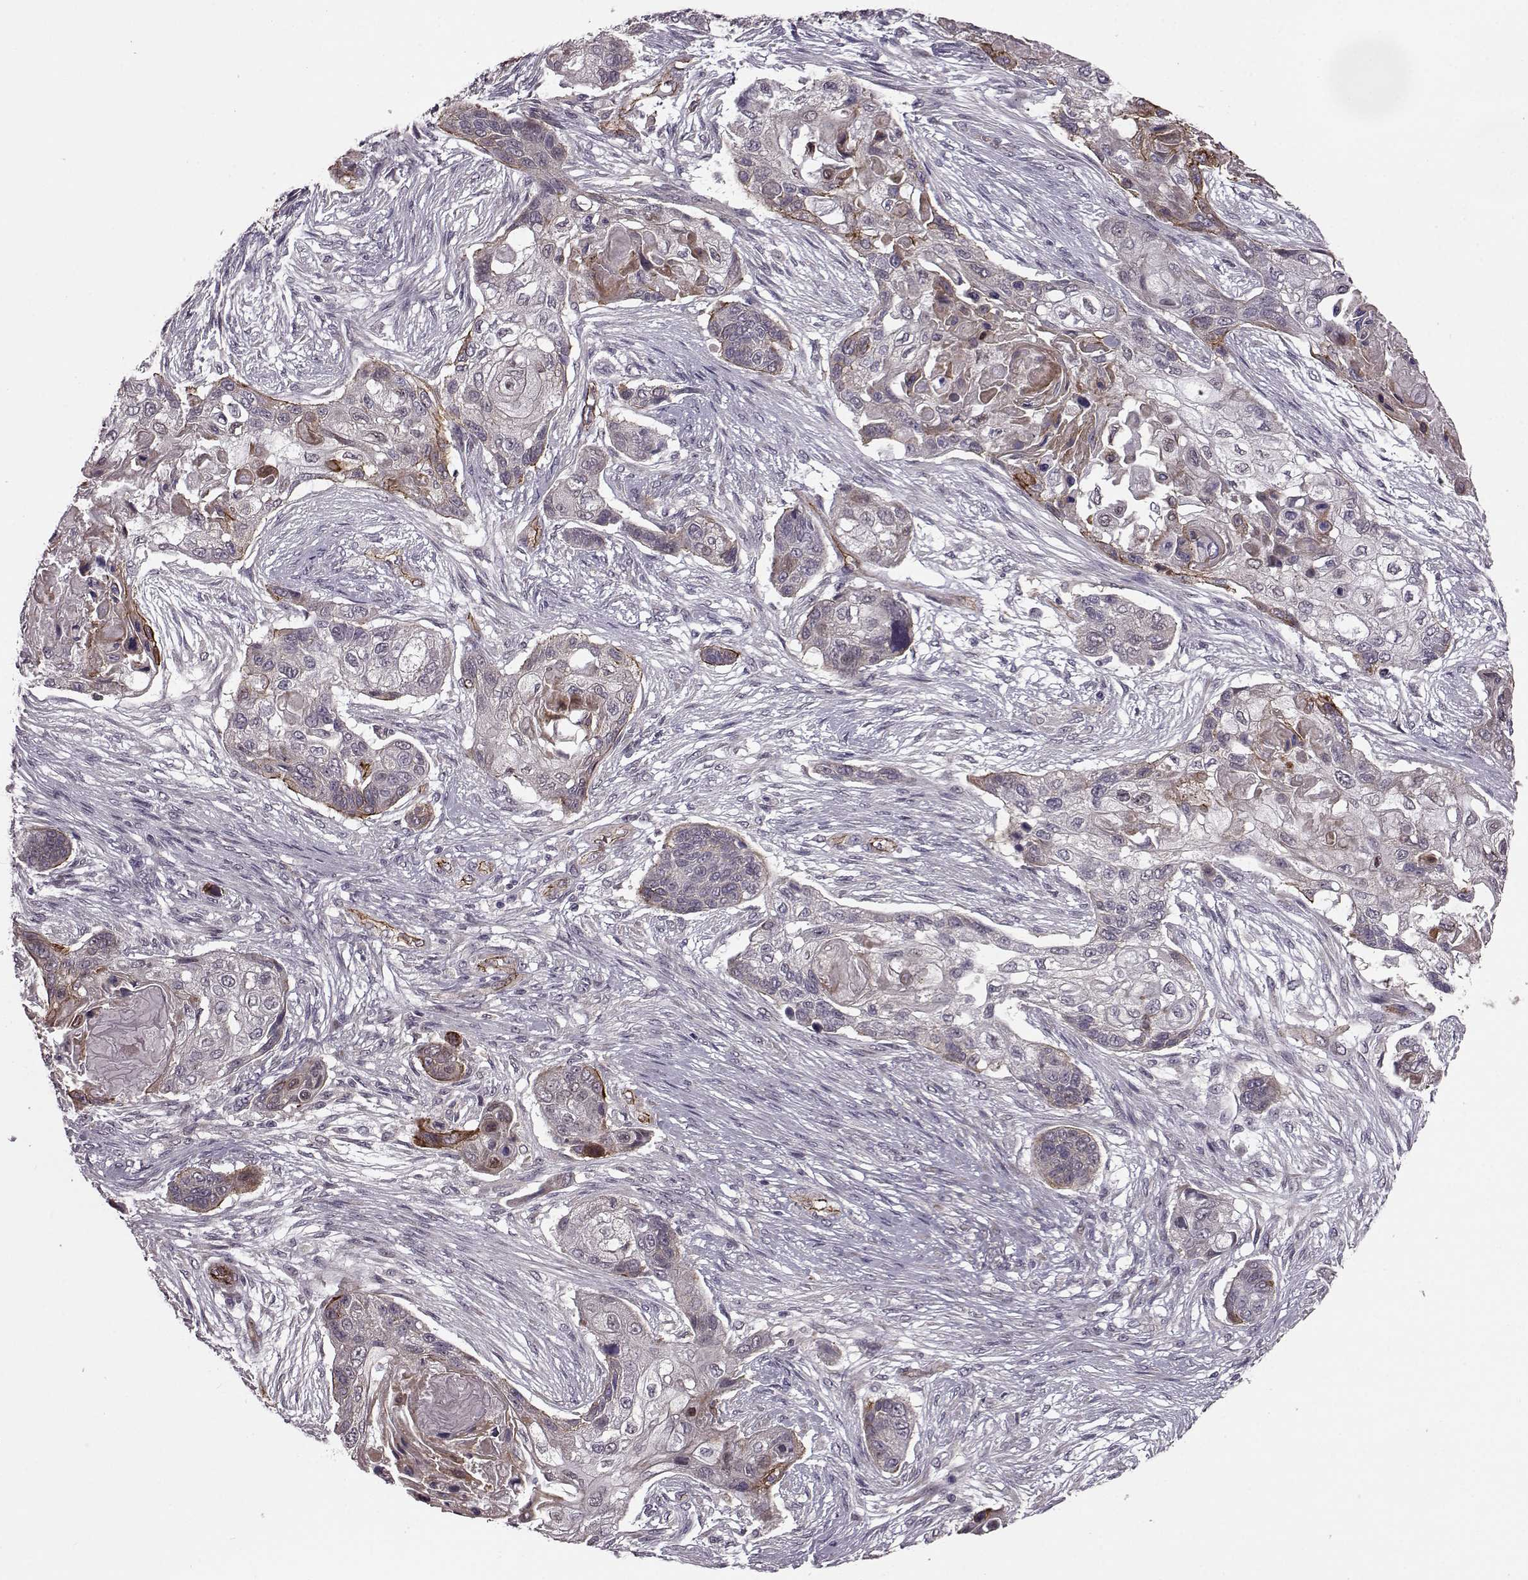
{"staining": {"intensity": "strong", "quantity": "<25%", "location": "cytoplasmic/membranous"}, "tissue": "lung cancer", "cell_type": "Tumor cells", "image_type": "cancer", "snomed": [{"axis": "morphology", "description": "Squamous cell carcinoma, NOS"}, {"axis": "topography", "description": "Lung"}], "caption": "The histopathology image reveals staining of lung squamous cell carcinoma, revealing strong cytoplasmic/membranous protein staining (brown color) within tumor cells.", "gene": "SYNPO", "patient": {"sex": "male", "age": 69}}